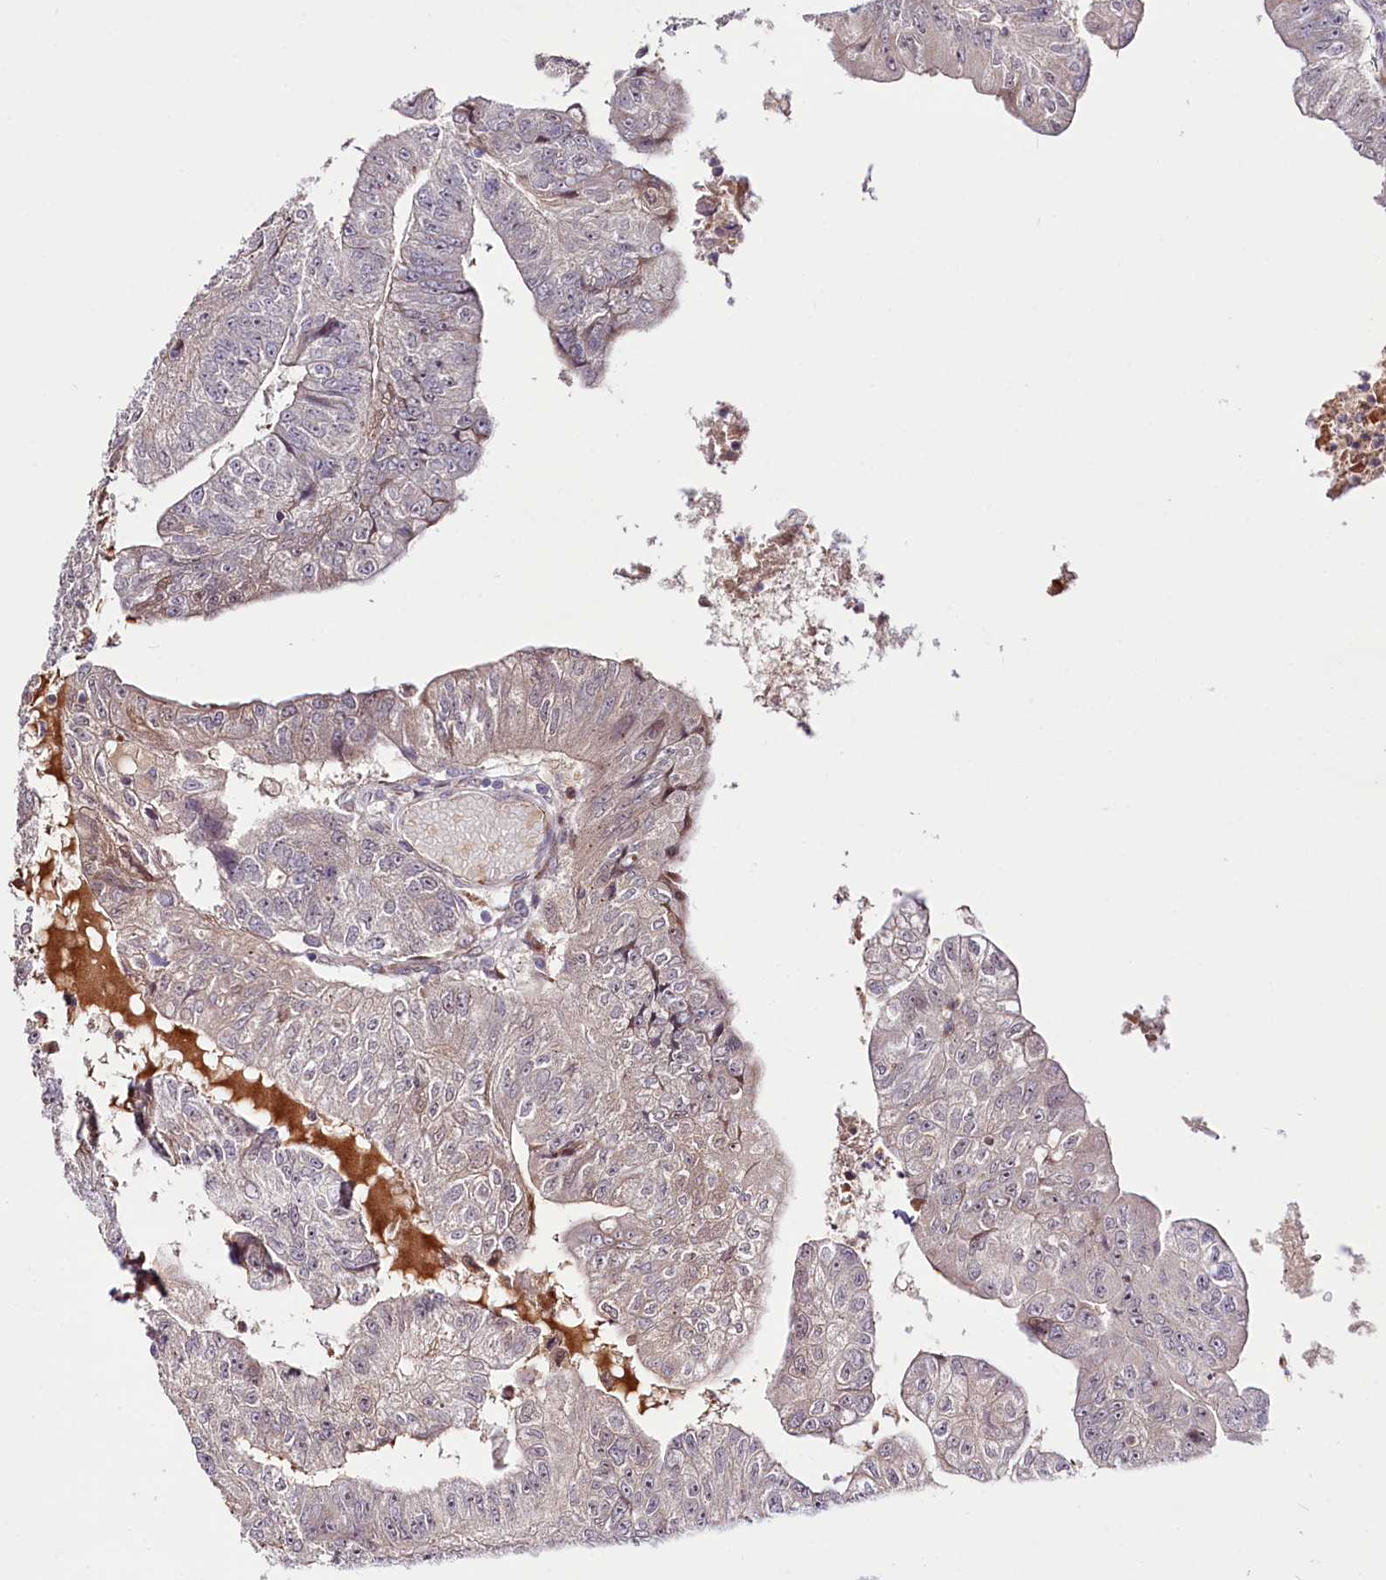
{"staining": {"intensity": "moderate", "quantity": "<25%", "location": "cytoplasmic/membranous"}, "tissue": "colorectal cancer", "cell_type": "Tumor cells", "image_type": "cancer", "snomed": [{"axis": "morphology", "description": "Adenocarcinoma, NOS"}, {"axis": "topography", "description": "Colon"}], "caption": "DAB (3,3'-diaminobenzidine) immunohistochemical staining of human colorectal cancer demonstrates moderate cytoplasmic/membranous protein positivity in about <25% of tumor cells. The staining was performed using DAB (3,3'-diaminobenzidine) to visualize the protein expression in brown, while the nuclei were stained in blue with hematoxylin (Magnification: 20x).", "gene": "CUTC", "patient": {"sex": "female", "age": 67}}